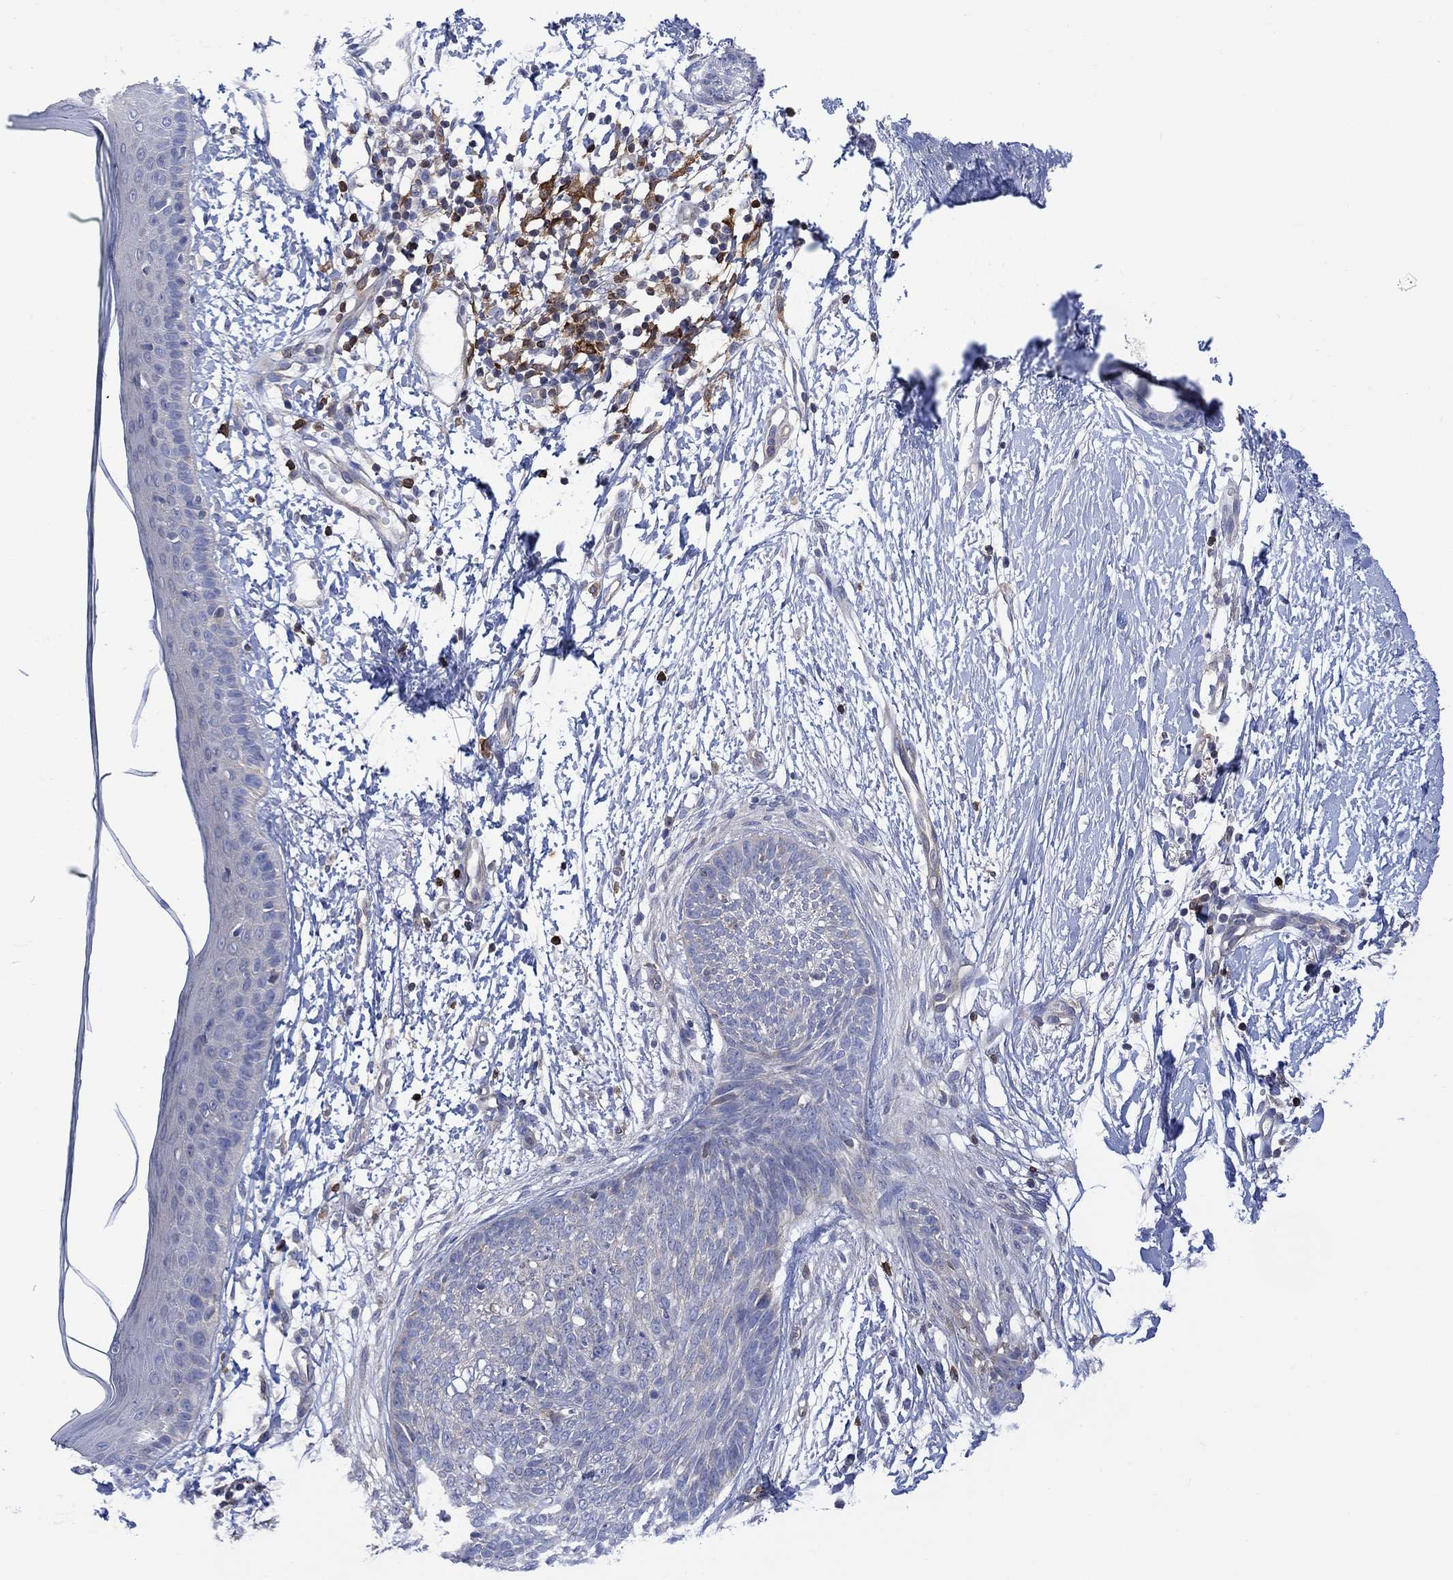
{"staining": {"intensity": "negative", "quantity": "none", "location": "none"}, "tissue": "skin cancer", "cell_type": "Tumor cells", "image_type": "cancer", "snomed": [{"axis": "morphology", "description": "Normal tissue, NOS"}, {"axis": "morphology", "description": "Basal cell carcinoma"}, {"axis": "topography", "description": "Skin"}], "caption": "The photomicrograph displays no significant expression in tumor cells of skin cancer. (Immunohistochemistry, brightfield microscopy, high magnification).", "gene": "GBP5", "patient": {"sex": "male", "age": 84}}